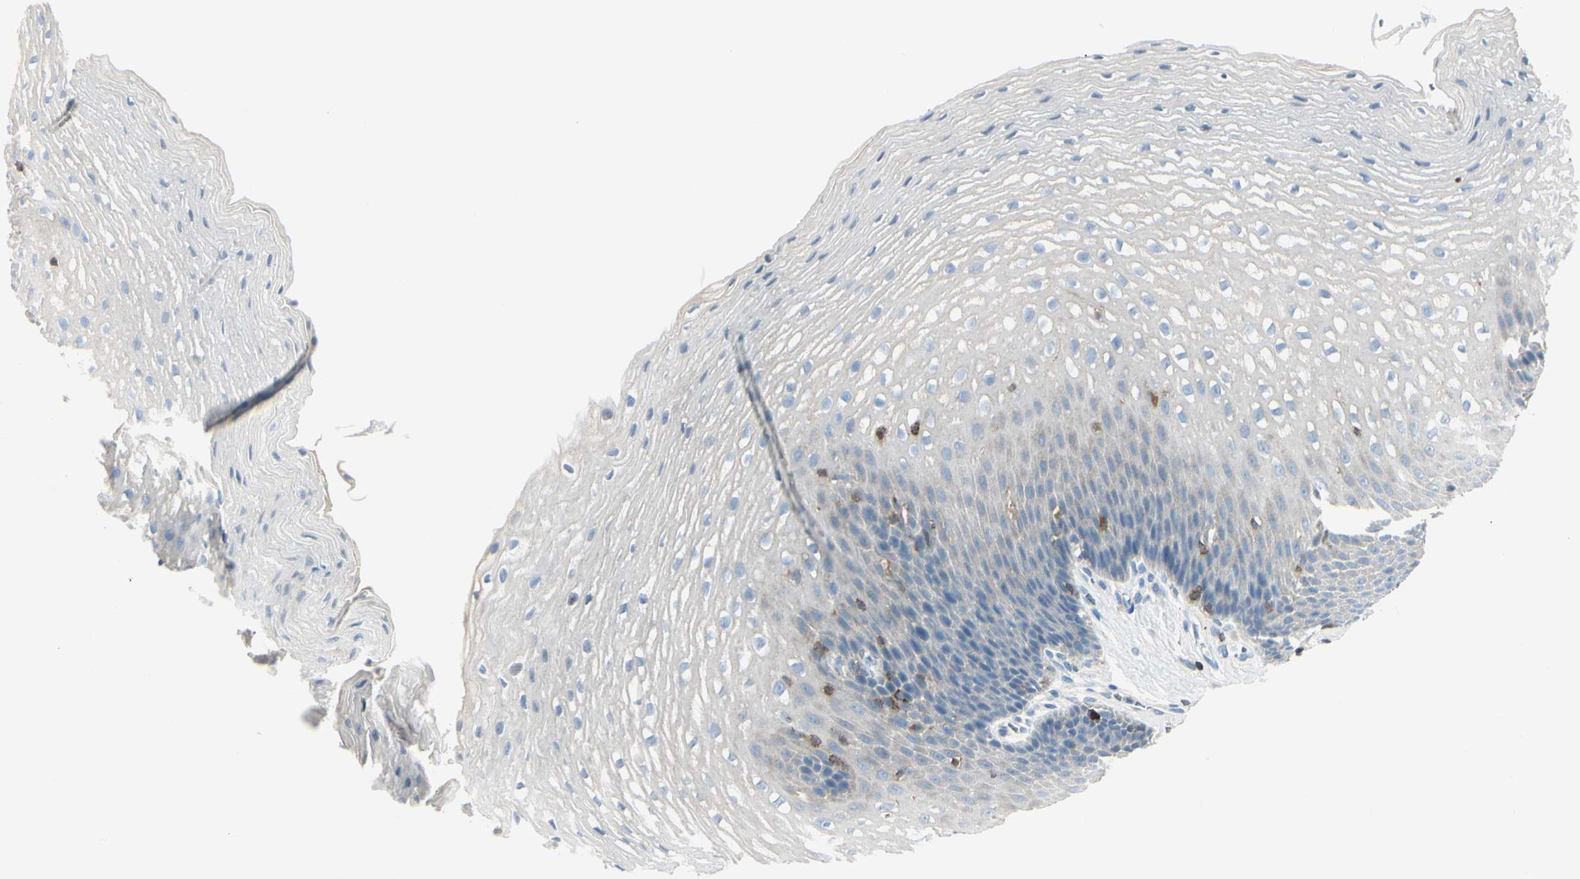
{"staining": {"intensity": "negative", "quantity": "none", "location": "none"}, "tissue": "esophagus", "cell_type": "Squamous epithelial cells", "image_type": "normal", "snomed": [{"axis": "morphology", "description": "Normal tissue, NOS"}, {"axis": "topography", "description": "Esophagus"}], "caption": "Esophagus was stained to show a protein in brown. There is no significant expression in squamous epithelial cells. (Stains: DAB immunohistochemistry with hematoxylin counter stain, Microscopy: brightfield microscopy at high magnification).", "gene": "TRAF1", "patient": {"sex": "male", "age": 48}}